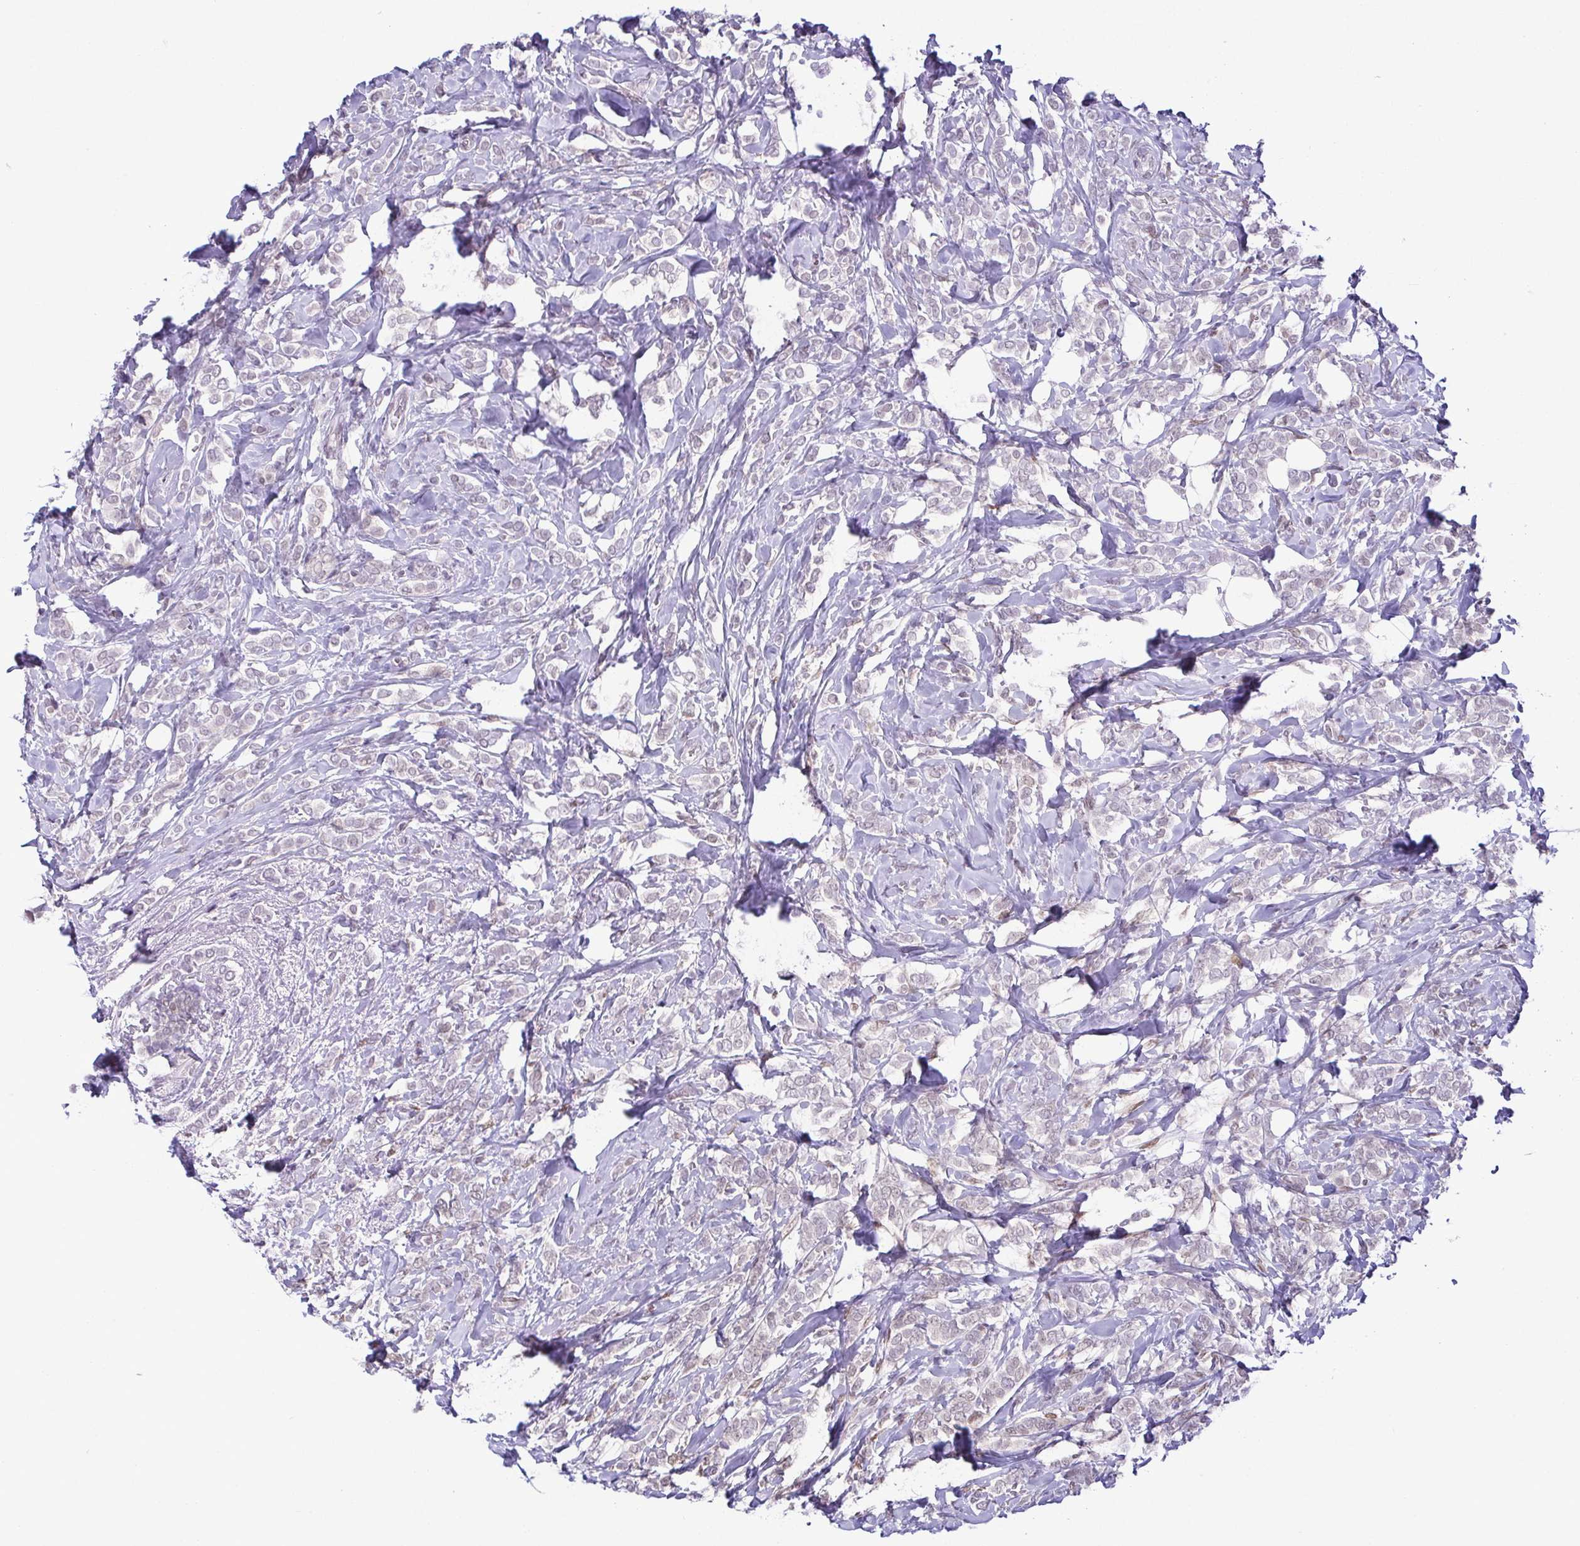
{"staining": {"intensity": "weak", "quantity": "<25%", "location": "nuclear"}, "tissue": "breast cancer", "cell_type": "Tumor cells", "image_type": "cancer", "snomed": [{"axis": "morphology", "description": "Lobular carcinoma"}, {"axis": "topography", "description": "Breast"}], "caption": "Image shows no significant protein positivity in tumor cells of breast cancer (lobular carcinoma).", "gene": "RBM3", "patient": {"sex": "female", "age": 49}}